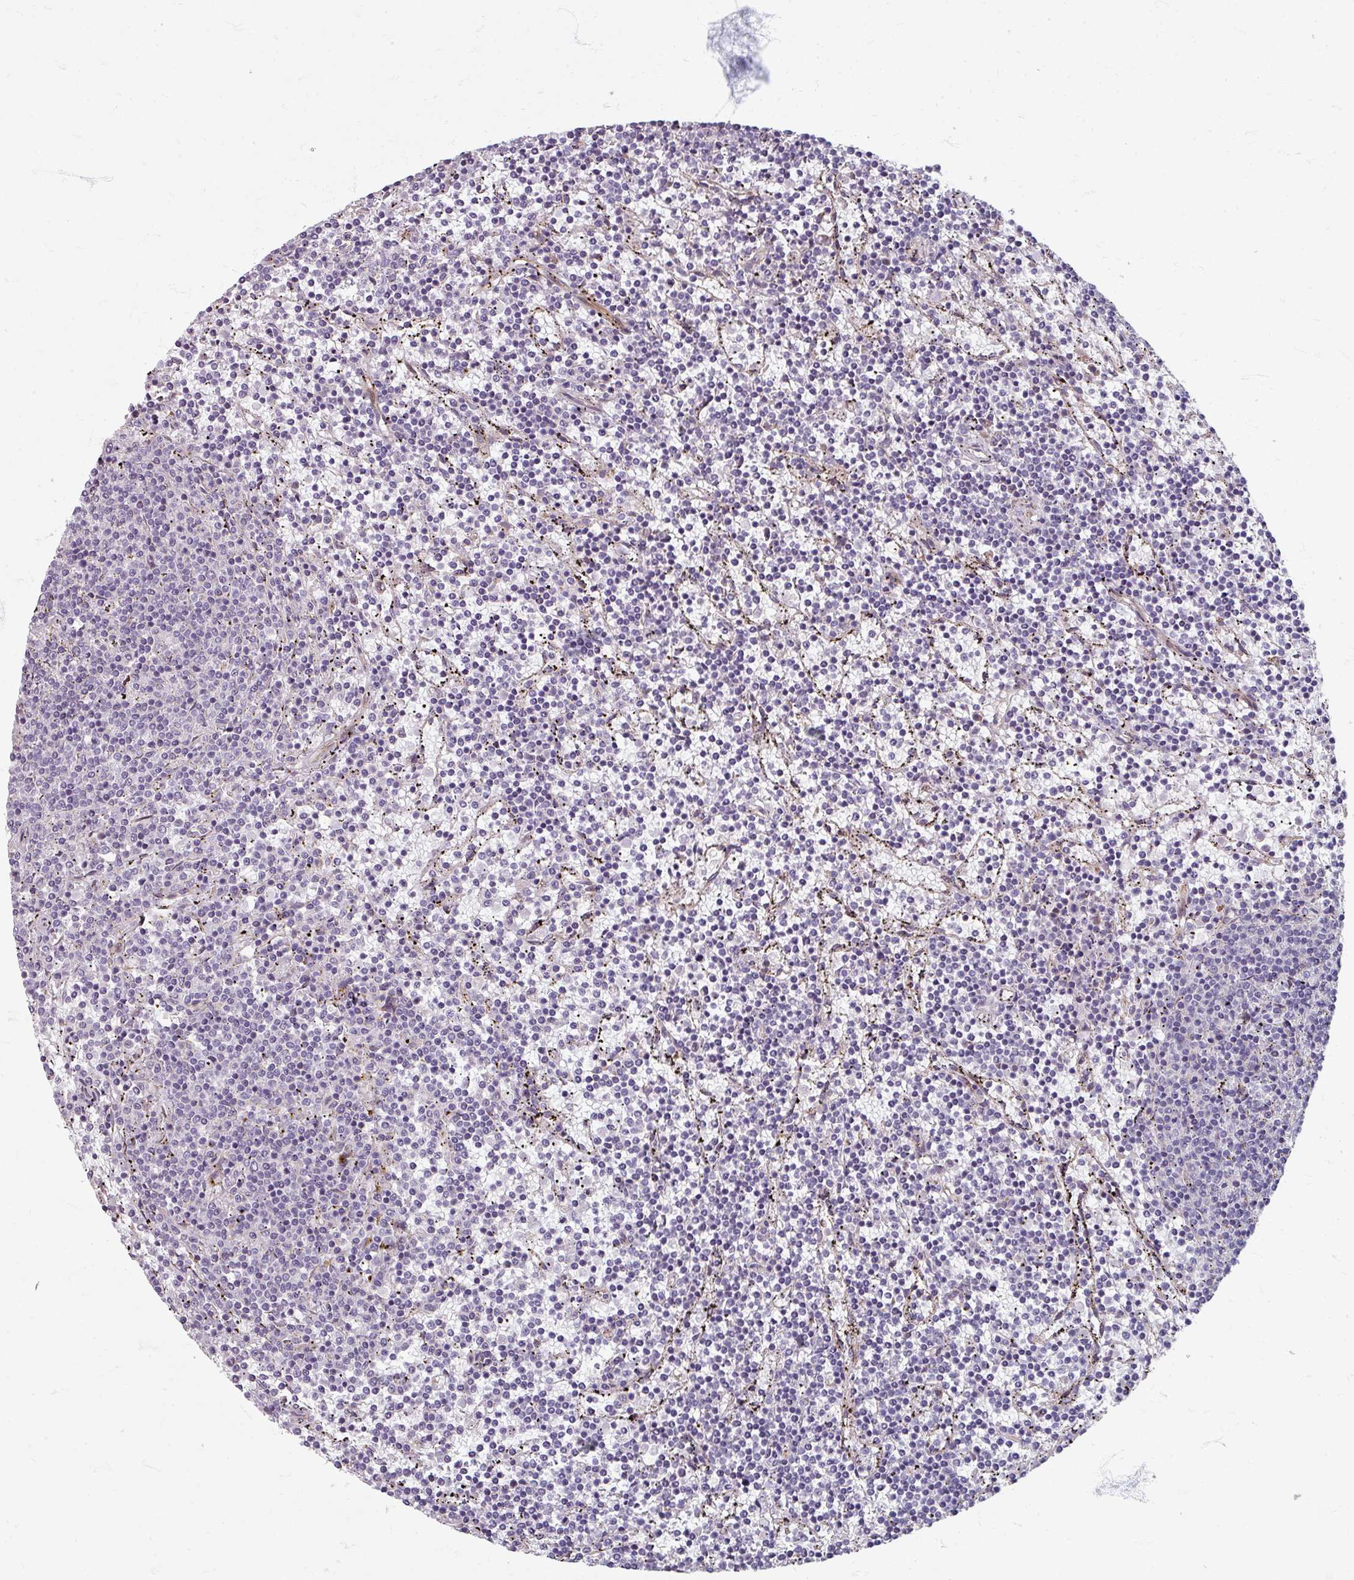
{"staining": {"intensity": "negative", "quantity": "none", "location": "none"}, "tissue": "lymphoma", "cell_type": "Tumor cells", "image_type": "cancer", "snomed": [{"axis": "morphology", "description": "Malignant lymphoma, non-Hodgkin's type, Low grade"}, {"axis": "topography", "description": "Spleen"}], "caption": "There is no significant positivity in tumor cells of malignant lymphoma, non-Hodgkin's type (low-grade). (Stains: DAB (3,3'-diaminobenzidine) immunohistochemistry (IHC) with hematoxylin counter stain, Microscopy: brightfield microscopy at high magnification).", "gene": "GABARAPL1", "patient": {"sex": "female", "age": 50}}